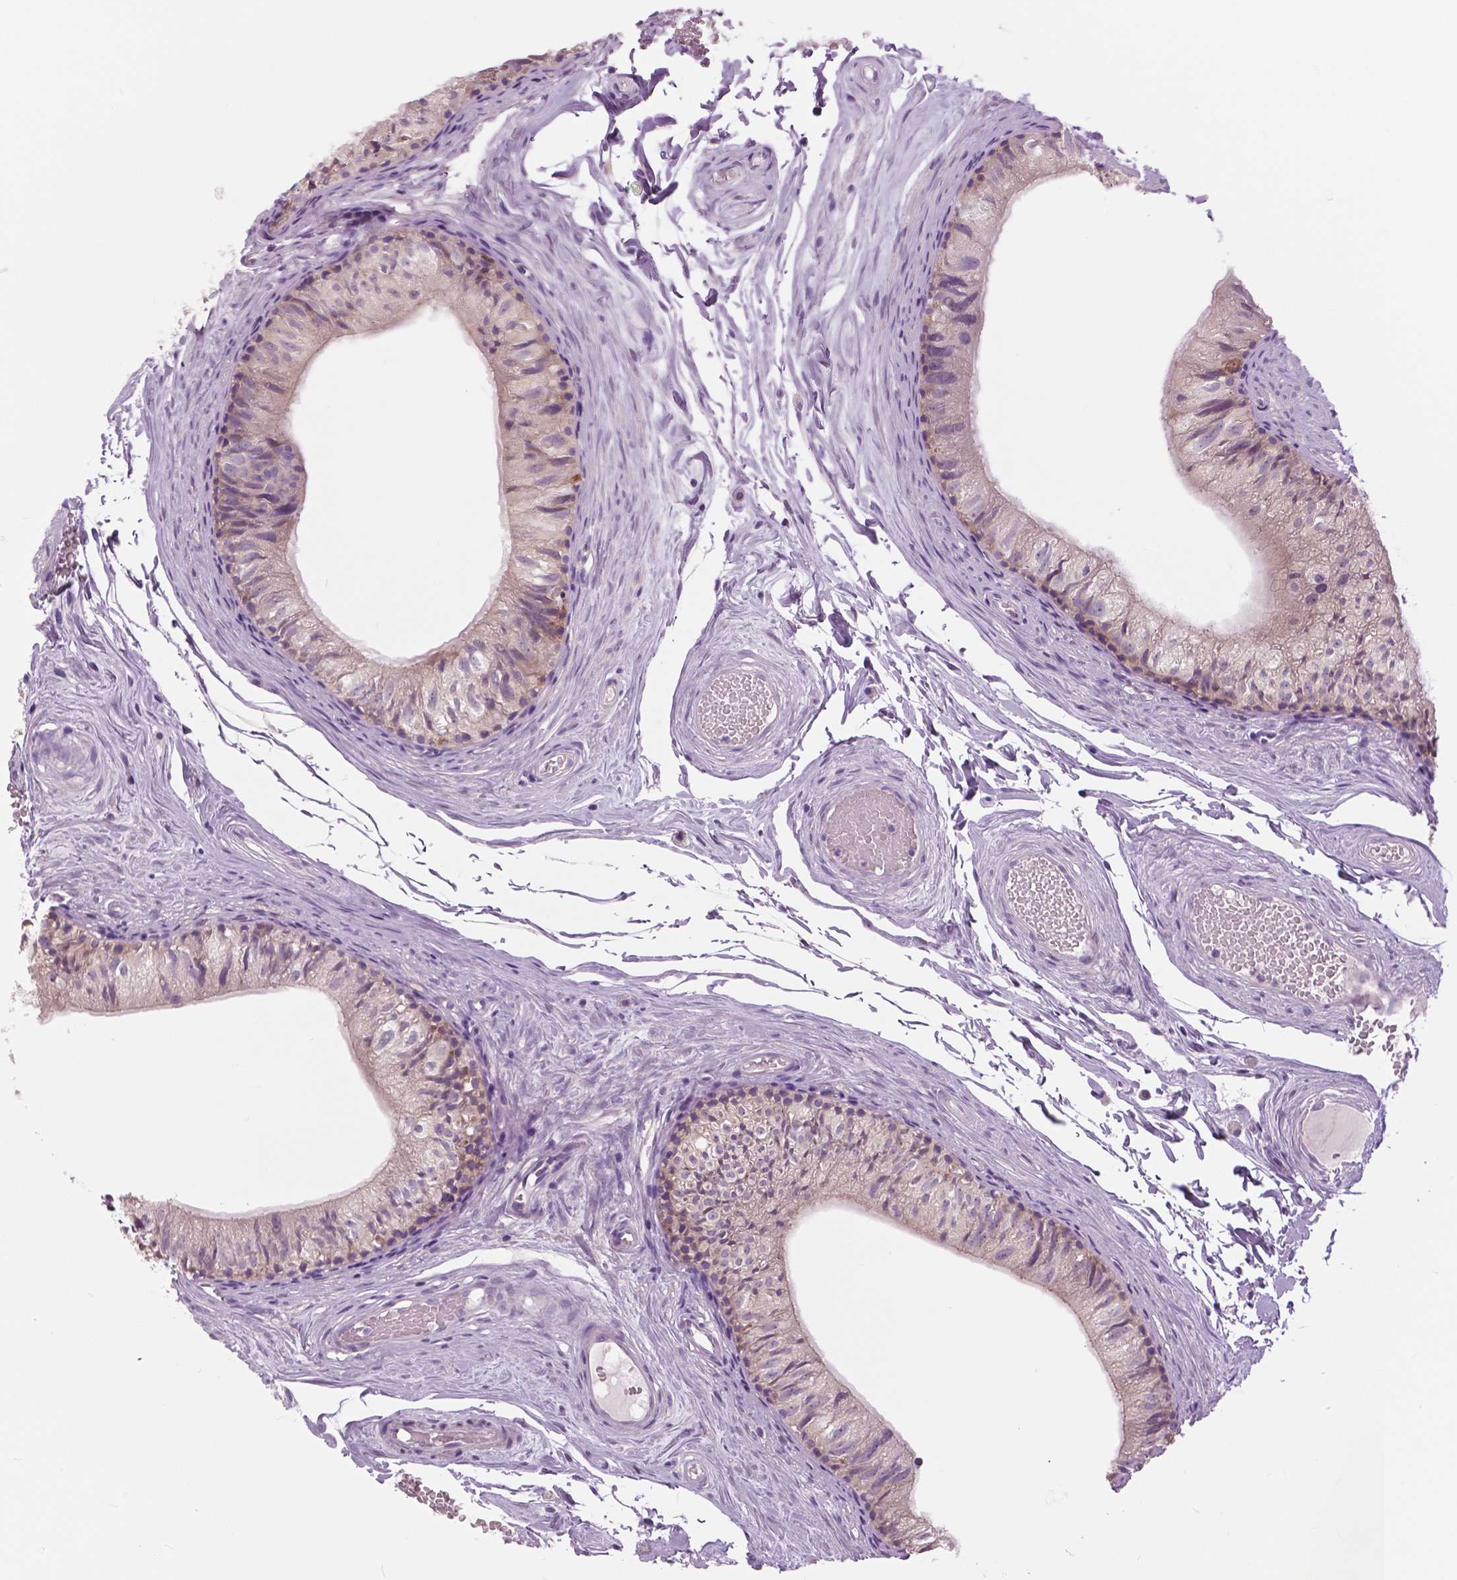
{"staining": {"intensity": "weak", "quantity": "<25%", "location": "cytoplasmic/membranous"}, "tissue": "epididymis", "cell_type": "Glandular cells", "image_type": "normal", "snomed": [{"axis": "morphology", "description": "Normal tissue, NOS"}, {"axis": "topography", "description": "Epididymis"}], "caption": "DAB immunohistochemical staining of normal human epididymis demonstrates no significant positivity in glandular cells.", "gene": "SERPINI1", "patient": {"sex": "male", "age": 45}}